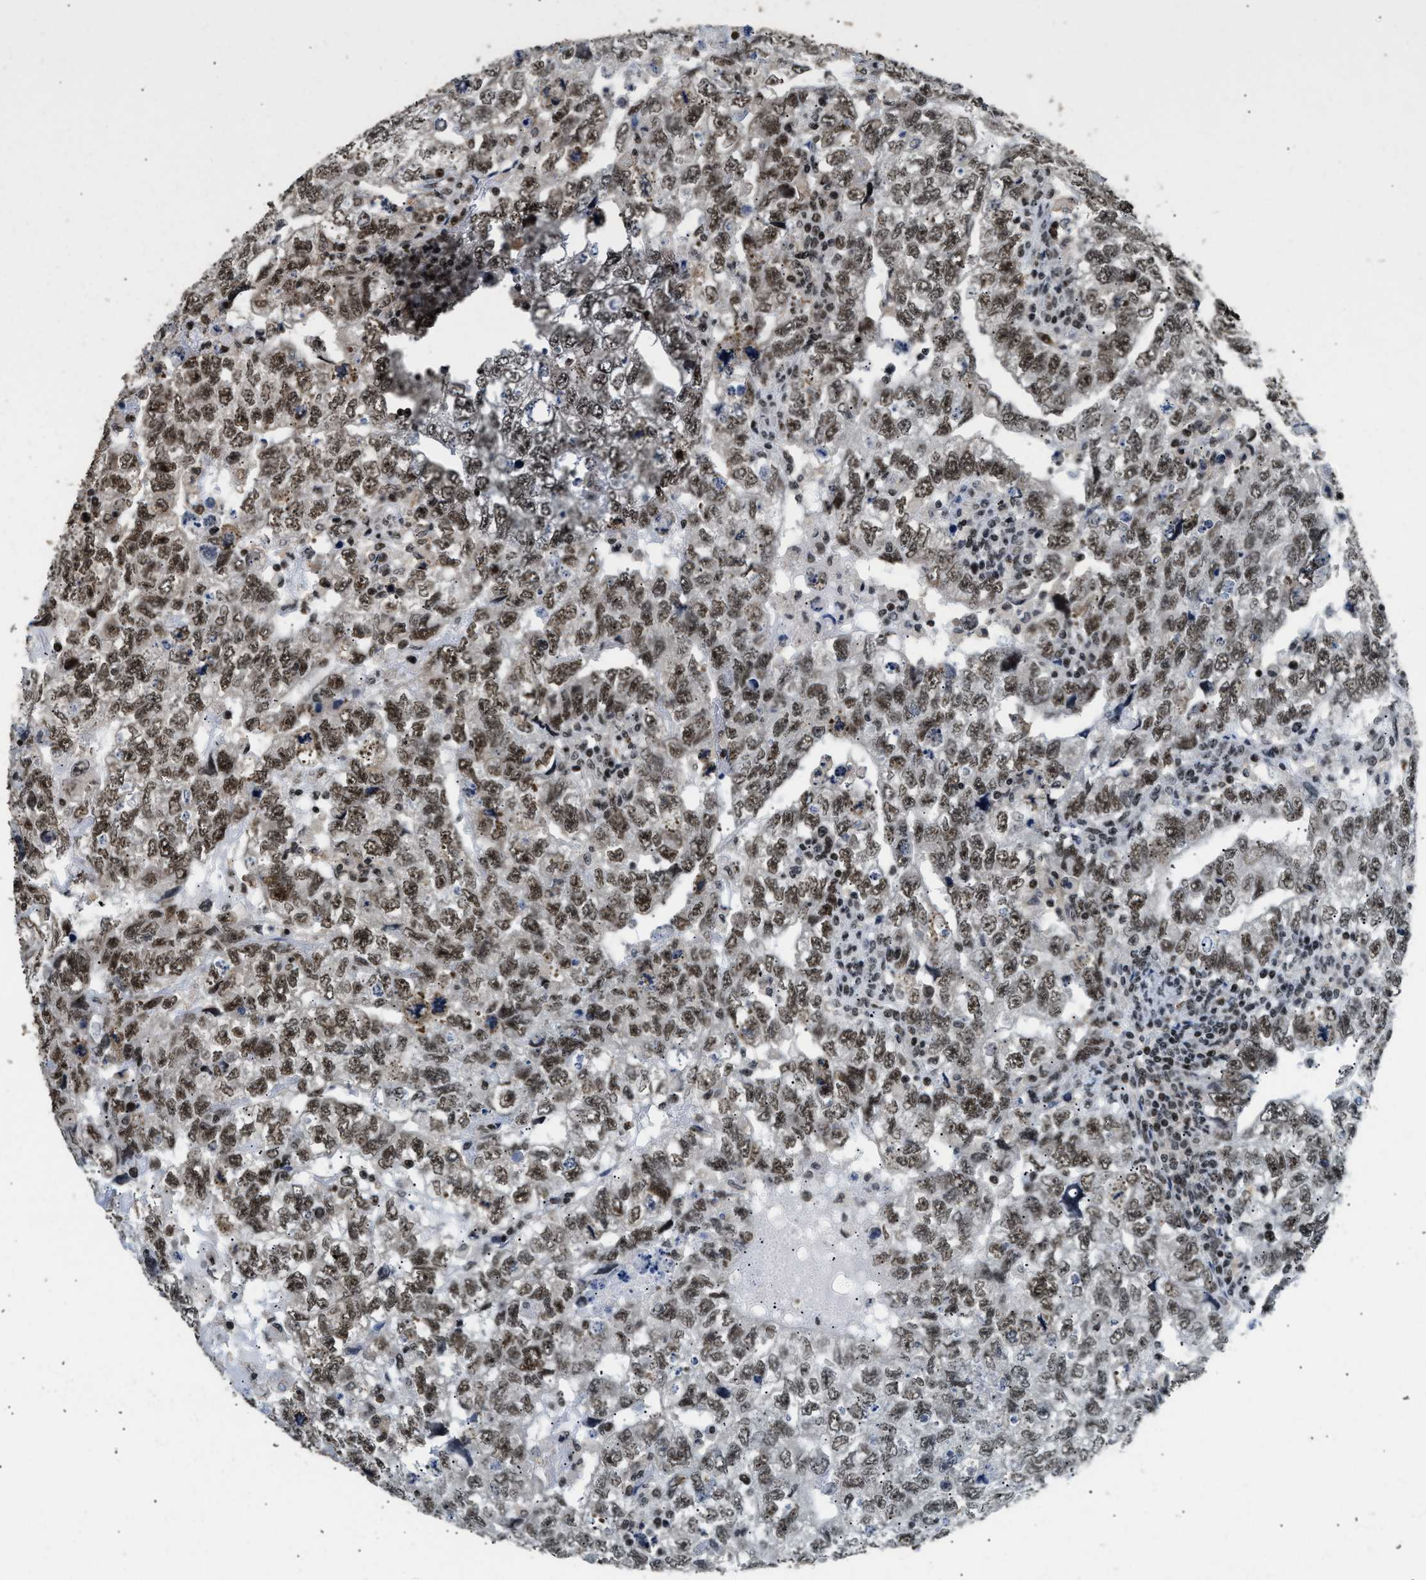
{"staining": {"intensity": "strong", "quantity": ">75%", "location": "nuclear"}, "tissue": "testis cancer", "cell_type": "Tumor cells", "image_type": "cancer", "snomed": [{"axis": "morphology", "description": "Carcinoma, Embryonal, NOS"}, {"axis": "topography", "description": "Testis"}], "caption": "A high amount of strong nuclear positivity is appreciated in about >75% of tumor cells in testis cancer (embryonal carcinoma) tissue.", "gene": "RAD21", "patient": {"sex": "male", "age": 36}}